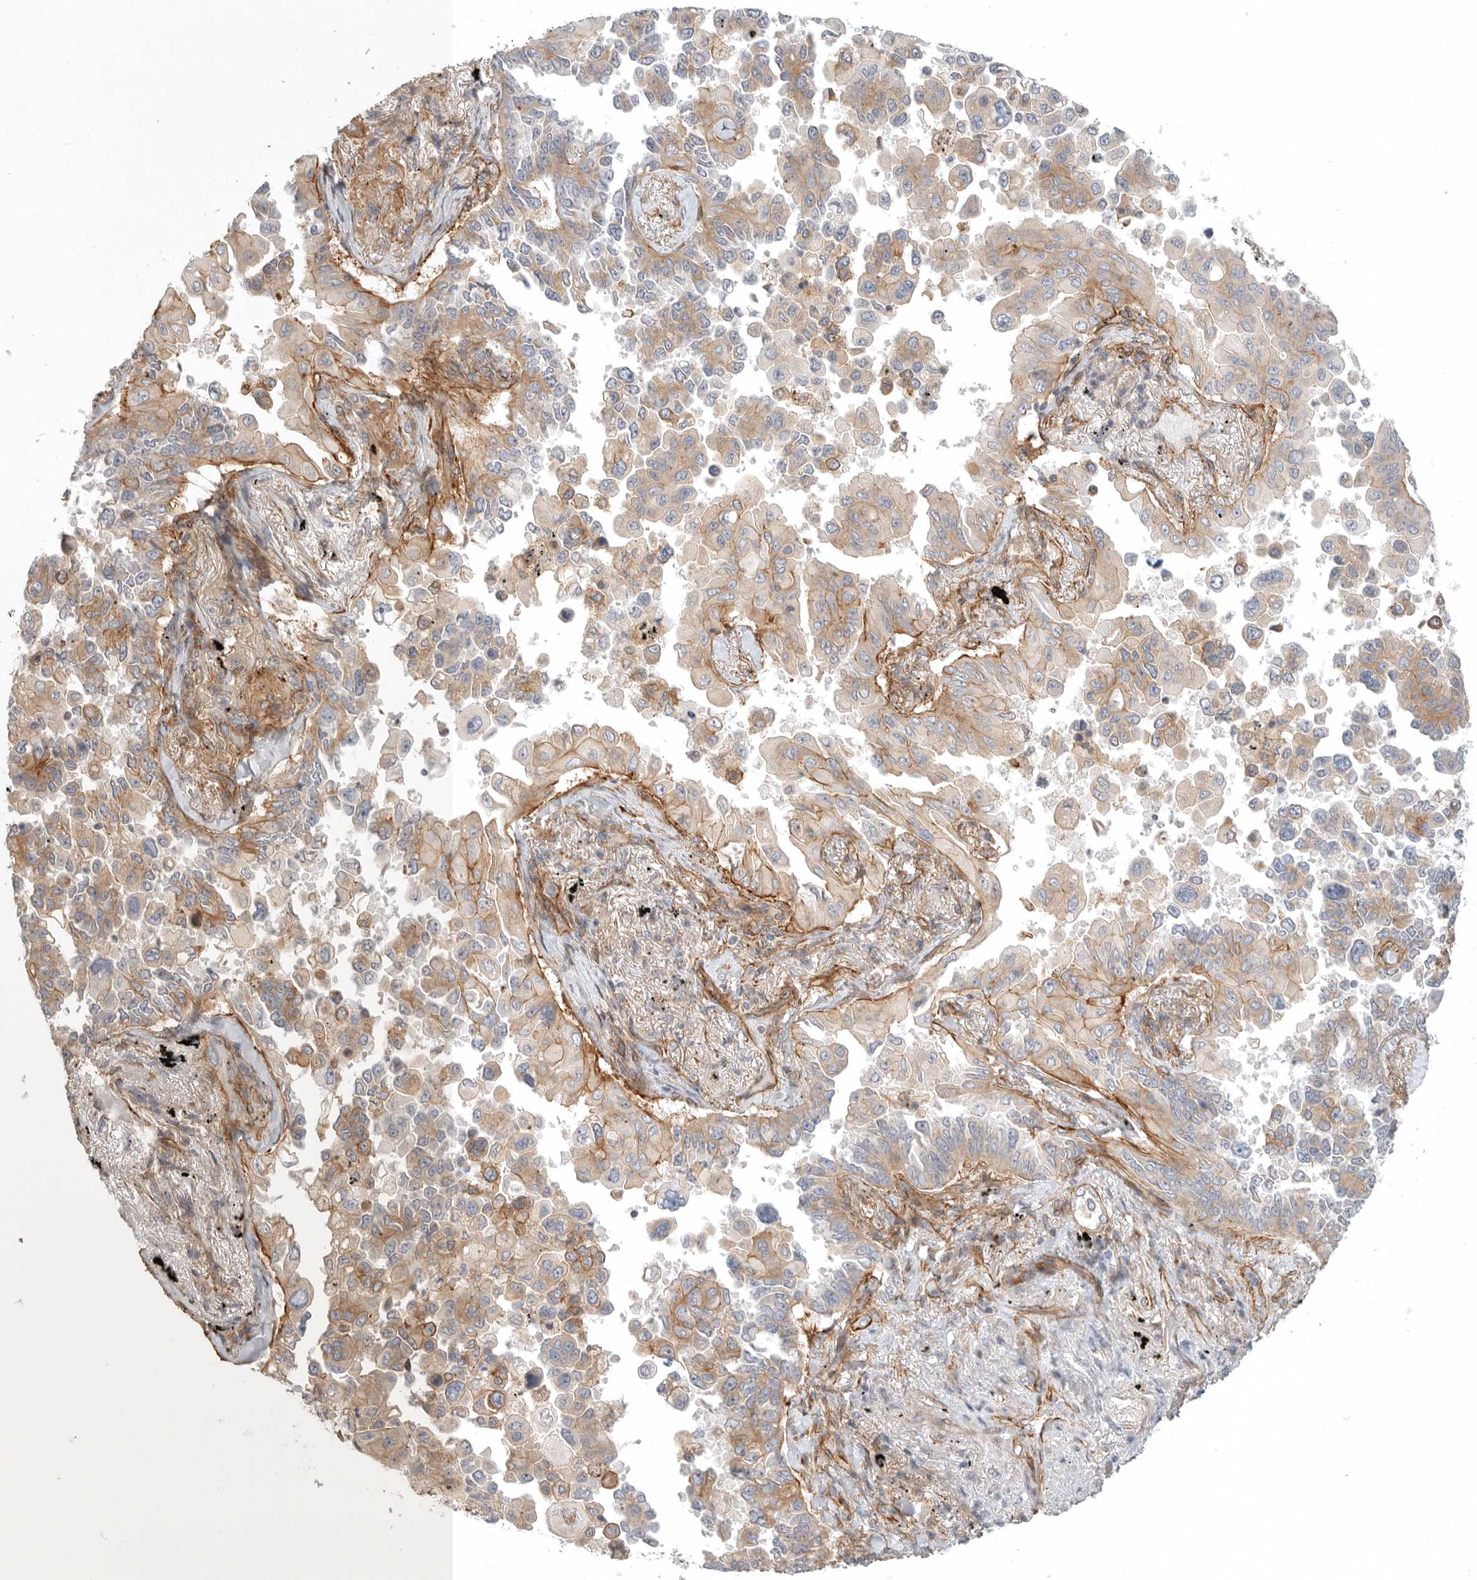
{"staining": {"intensity": "weak", "quantity": "25%-75%", "location": "cytoplasmic/membranous"}, "tissue": "lung cancer", "cell_type": "Tumor cells", "image_type": "cancer", "snomed": [{"axis": "morphology", "description": "Adenocarcinoma, NOS"}, {"axis": "topography", "description": "Lung"}], "caption": "Protein expression by immunohistochemistry shows weak cytoplasmic/membranous staining in about 25%-75% of tumor cells in lung adenocarcinoma. (IHC, brightfield microscopy, high magnification).", "gene": "LONRF1", "patient": {"sex": "female", "age": 67}}